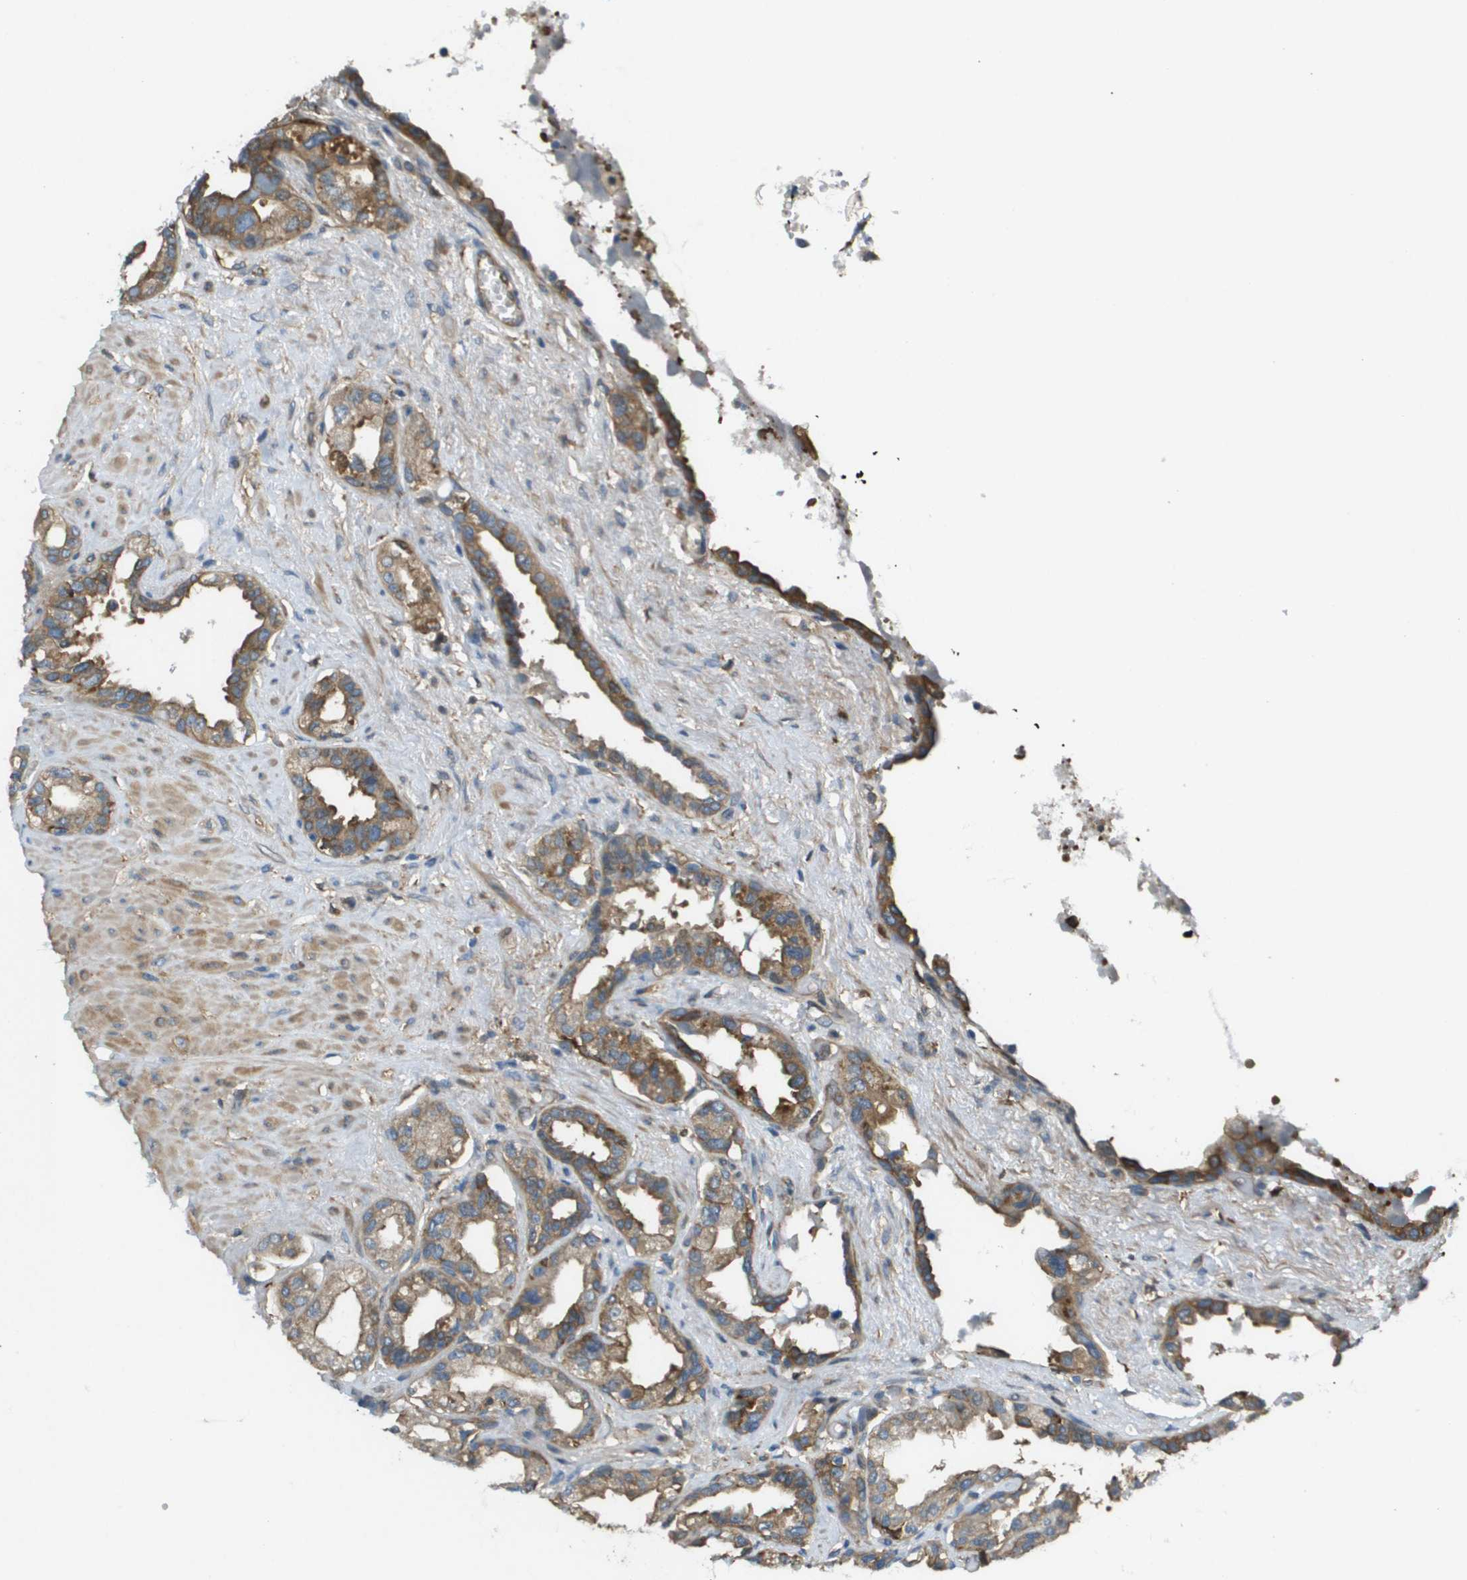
{"staining": {"intensity": "moderate", "quantity": ">75%", "location": "cytoplasmic/membranous"}, "tissue": "seminal vesicle", "cell_type": "Glandular cells", "image_type": "normal", "snomed": [{"axis": "morphology", "description": "Normal tissue, NOS"}, {"axis": "topography", "description": "Seminal veicle"}], "caption": "Protein staining displays moderate cytoplasmic/membranous positivity in approximately >75% of glandular cells in unremarkable seminal vesicle.", "gene": "CORO1B", "patient": {"sex": "male", "age": 61}}